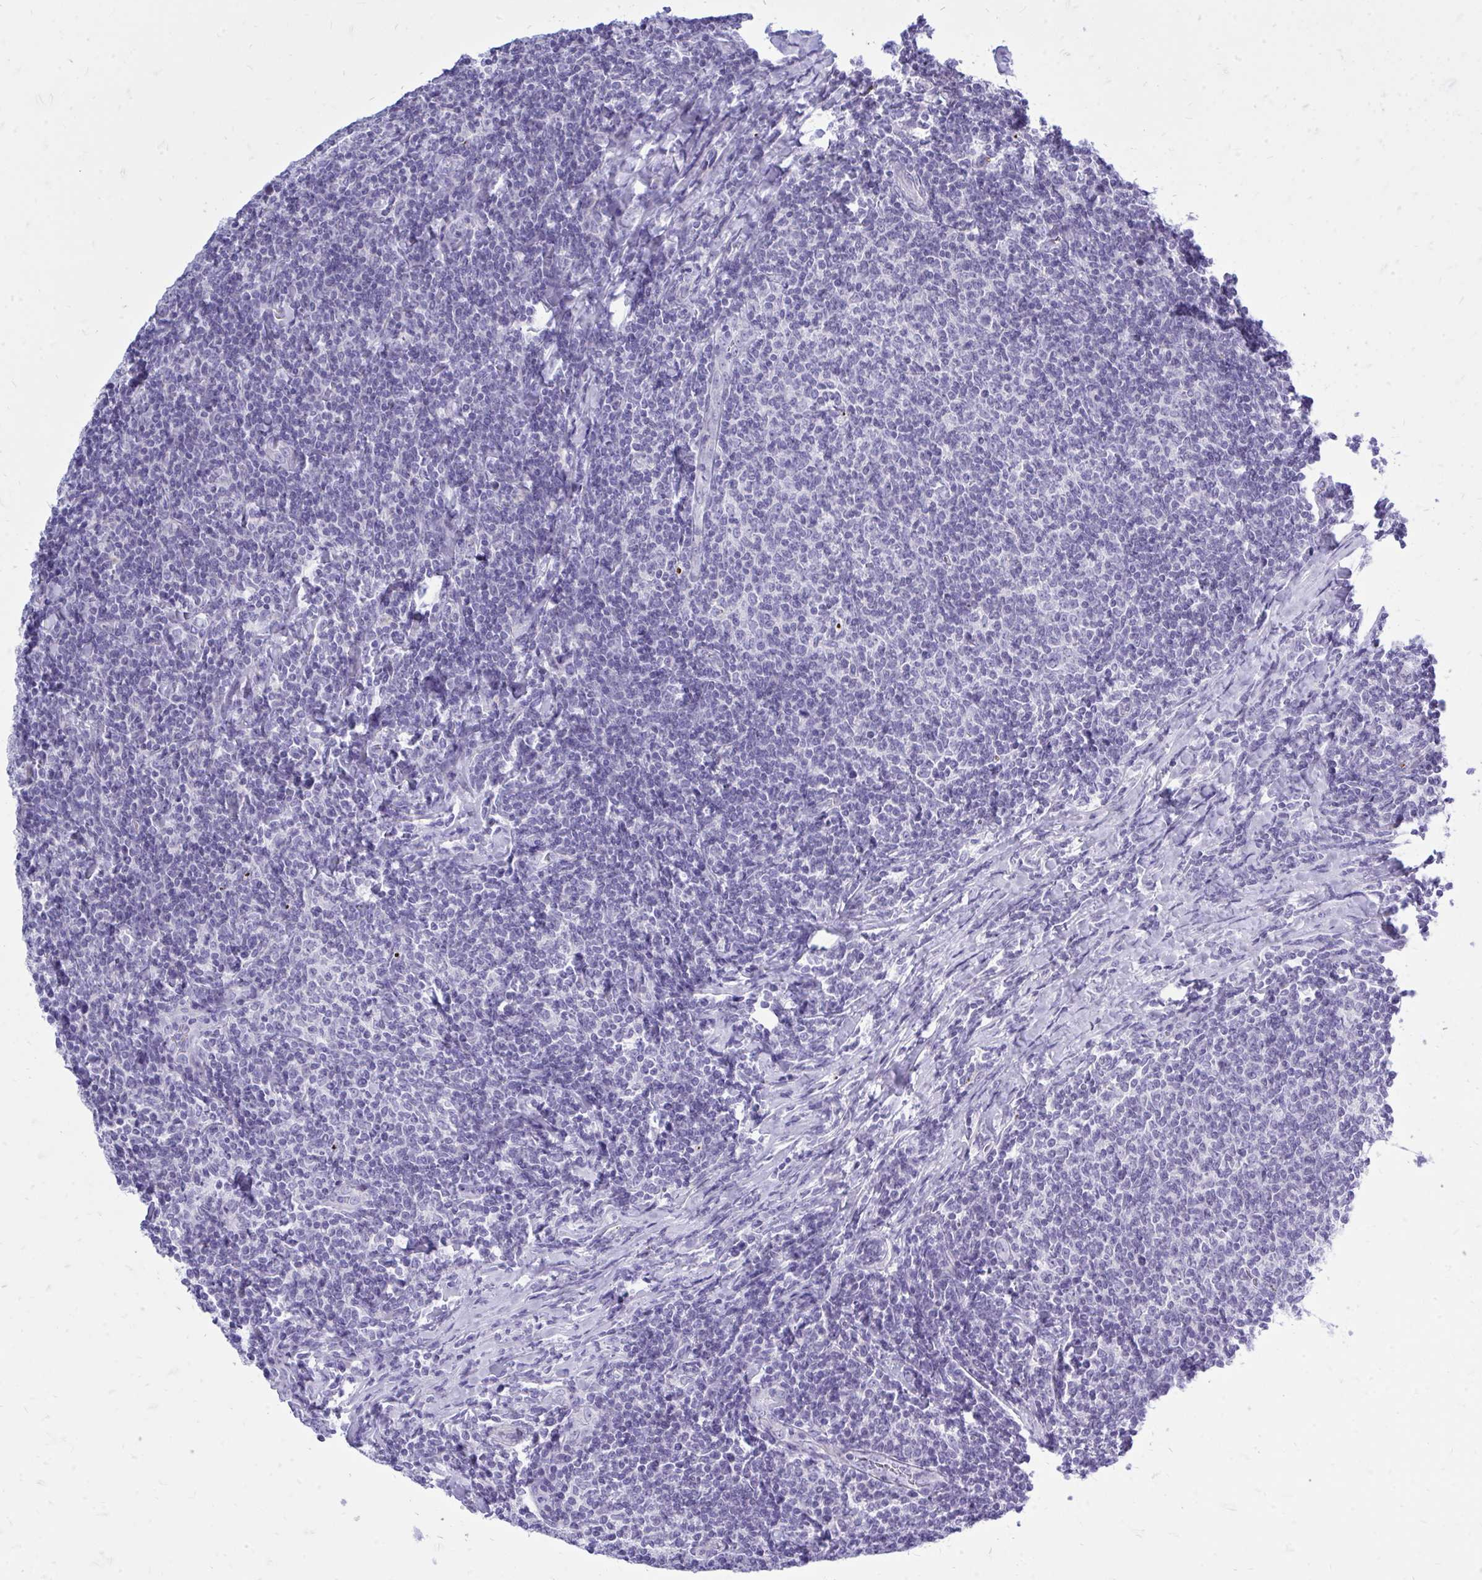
{"staining": {"intensity": "negative", "quantity": "none", "location": "none"}, "tissue": "lymphoma", "cell_type": "Tumor cells", "image_type": "cancer", "snomed": [{"axis": "morphology", "description": "Malignant lymphoma, non-Hodgkin's type, Low grade"}, {"axis": "topography", "description": "Lymph node"}], "caption": "DAB immunohistochemical staining of lymphoma displays no significant expression in tumor cells.", "gene": "GABRA1", "patient": {"sex": "male", "age": 52}}